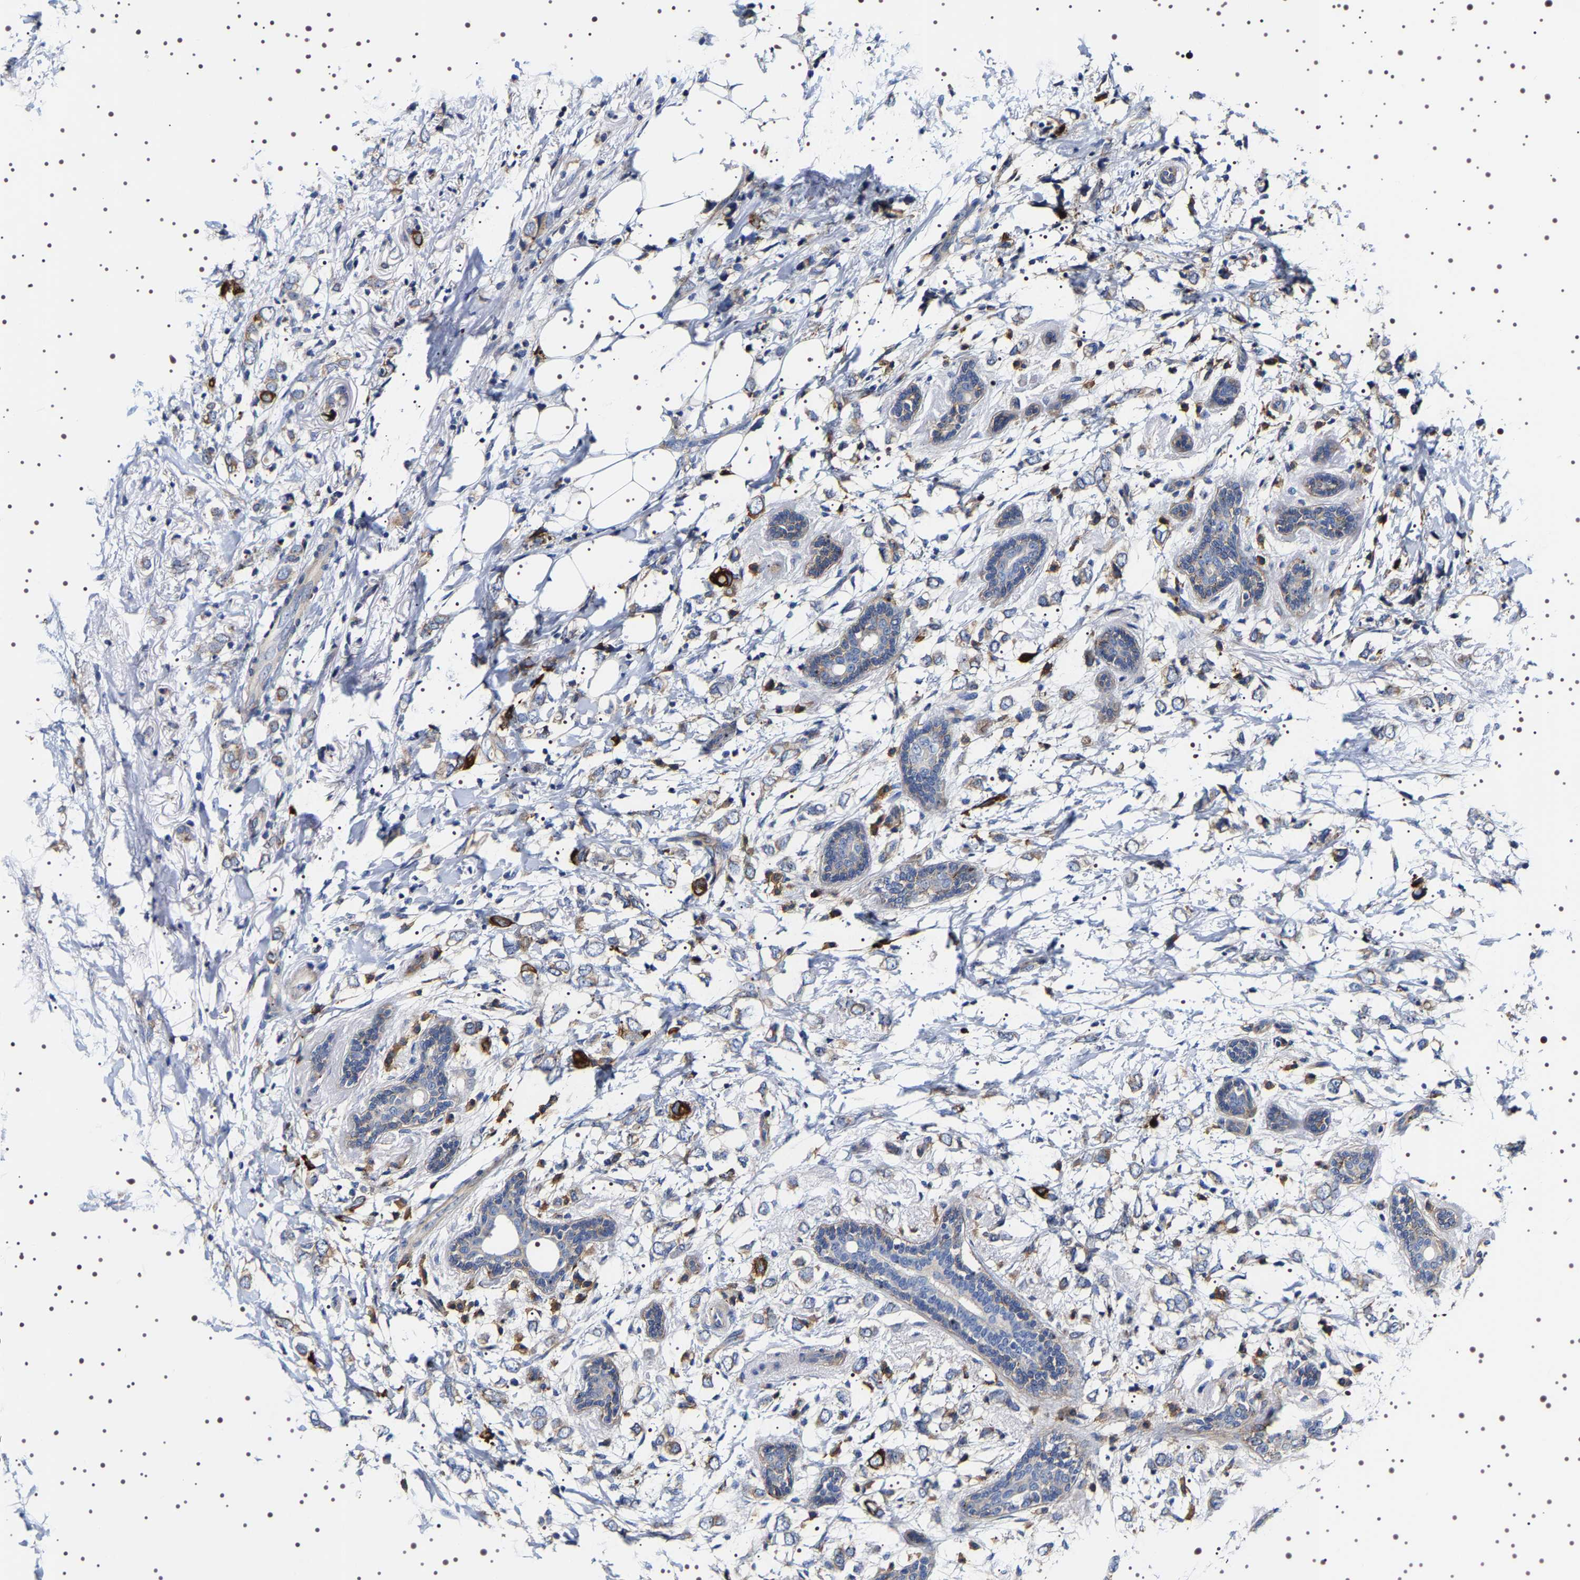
{"staining": {"intensity": "moderate", "quantity": "<25%", "location": "cytoplasmic/membranous"}, "tissue": "breast cancer", "cell_type": "Tumor cells", "image_type": "cancer", "snomed": [{"axis": "morphology", "description": "Normal tissue, NOS"}, {"axis": "morphology", "description": "Lobular carcinoma"}, {"axis": "topography", "description": "Breast"}], "caption": "A low amount of moderate cytoplasmic/membranous positivity is identified in about <25% of tumor cells in breast cancer tissue.", "gene": "SQLE", "patient": {"sex": "female", "age": 47}}